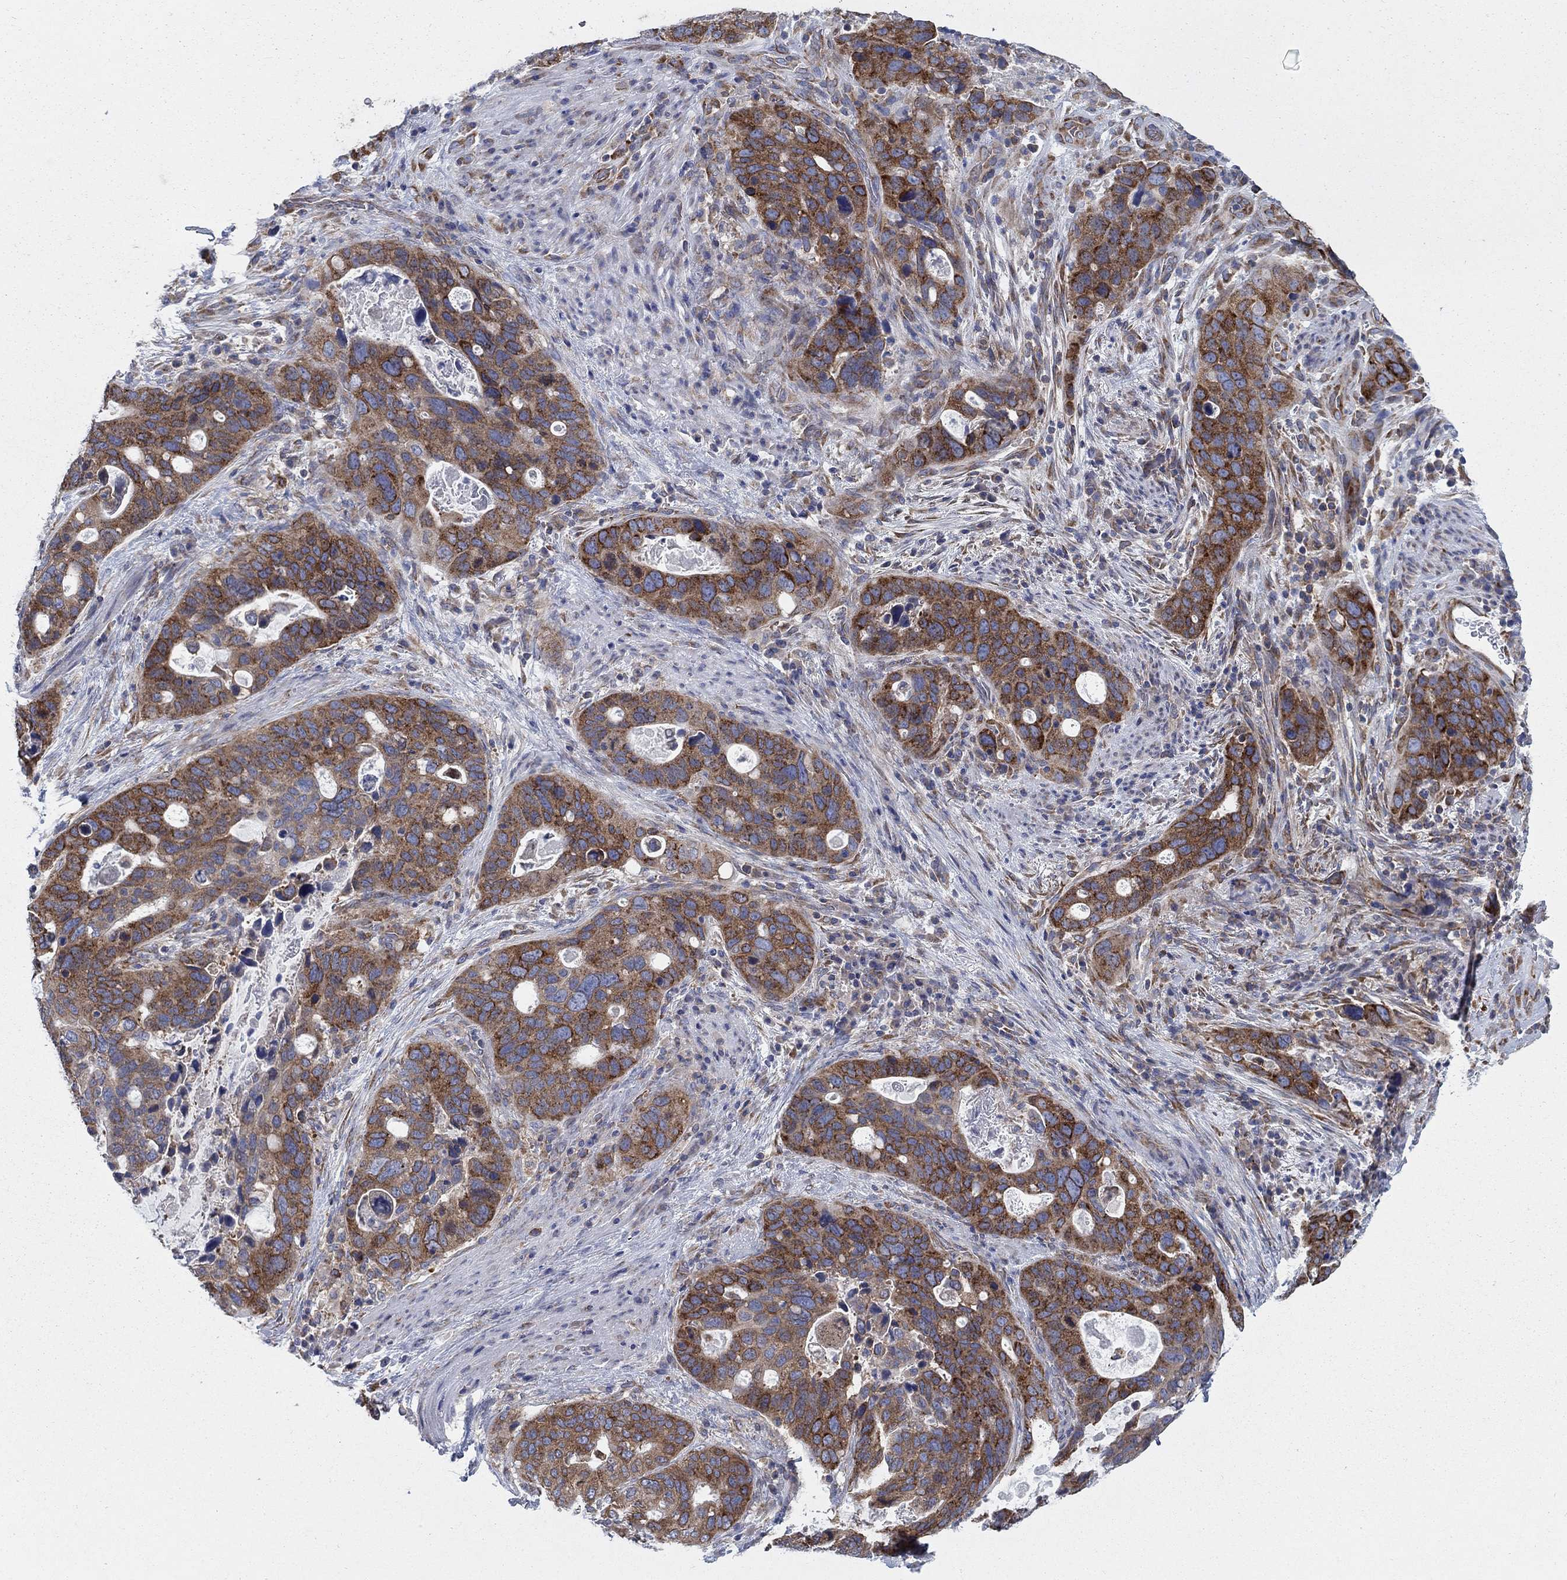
{"staining": {"intensity": "strong", "quantity": ">75%", "location": "cytoplasmic/membranous"}, "tissue": "stomach cancer", "cell_type": "Tumor cells", "image_type": "cancer", "snomed": [{"axis": "morphology", "description": "Adenocarcinoma, NOS"}, {"axis": "topography", "description": "Stomach"}], "caption": "Stomach cancer tissue exhibits strong cytoplasmic/membranous staining in about >75% of tumor cells, visualized by immunohistochemistry. The protein is shown in brown color, while the nuclei are stained blue.", "gene": "TMEM59", "patient": {"sex": "male", "age": 54}}